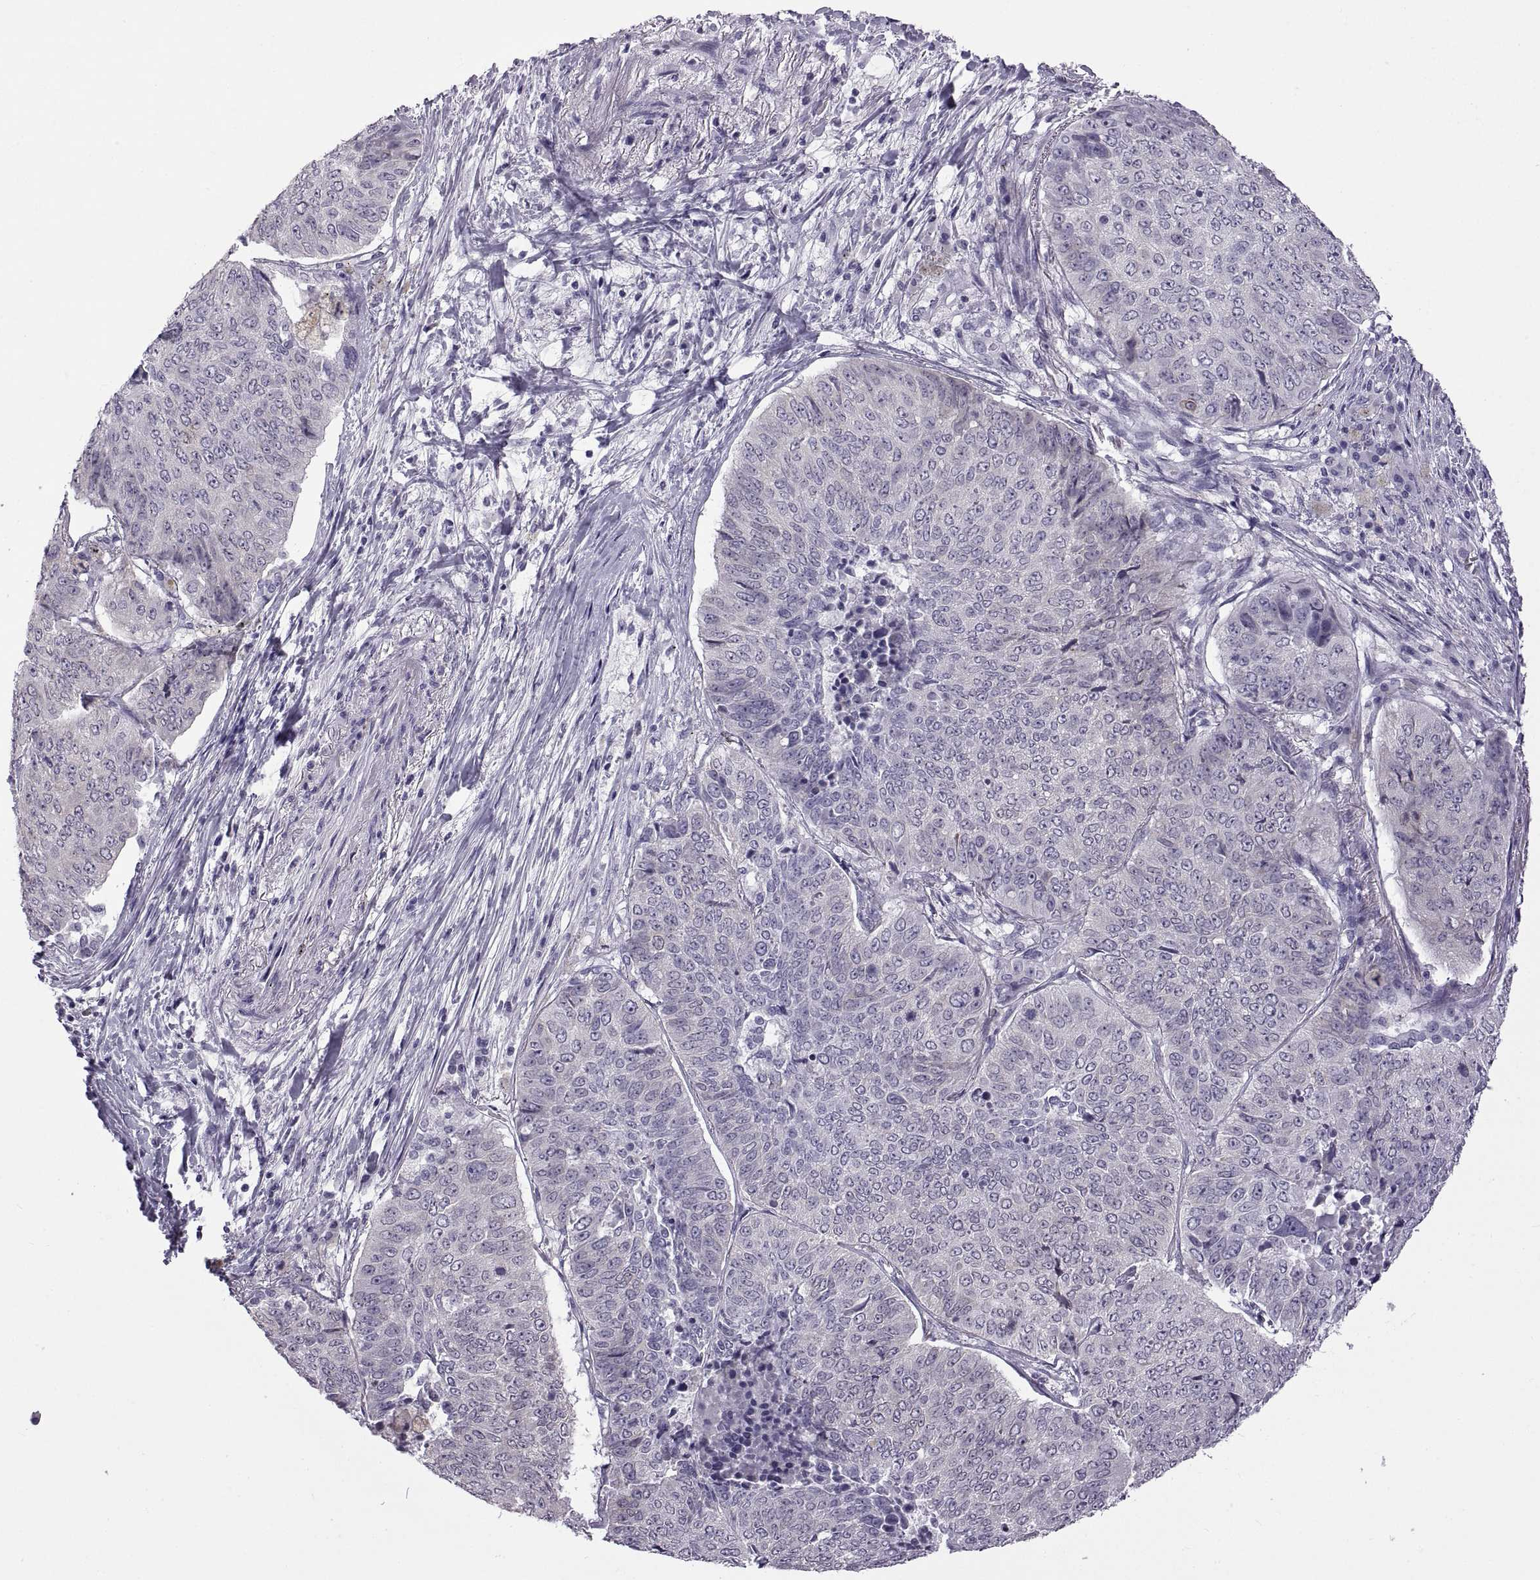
{"staining": {"intensity": "negative", "quantity": "none", "location": "none"}, "tissue": "lung cancer", "cell_type": "Tumor cells", "image_type": "cancer", "snomed": [{"axis": "morphology", "description": "Normal tissue, NOS"}, {"axis": "morphology", "description": "Squamous cell carcinoma, NOS"}, {"axis": "topography", "description": "Bronchus"}, {"axis": "topography", "description": "Lung"}], "caption": "Immunohistochemistry photomicrograph of neoplastic tissue: lung squamous cell carcinoma stained with DAB (3,3'-diaminobenzidine) exhibits no significant protein expression in tumor cells.", "gene": "RDM1", "patient": {"sex": "male", "age": 64}}